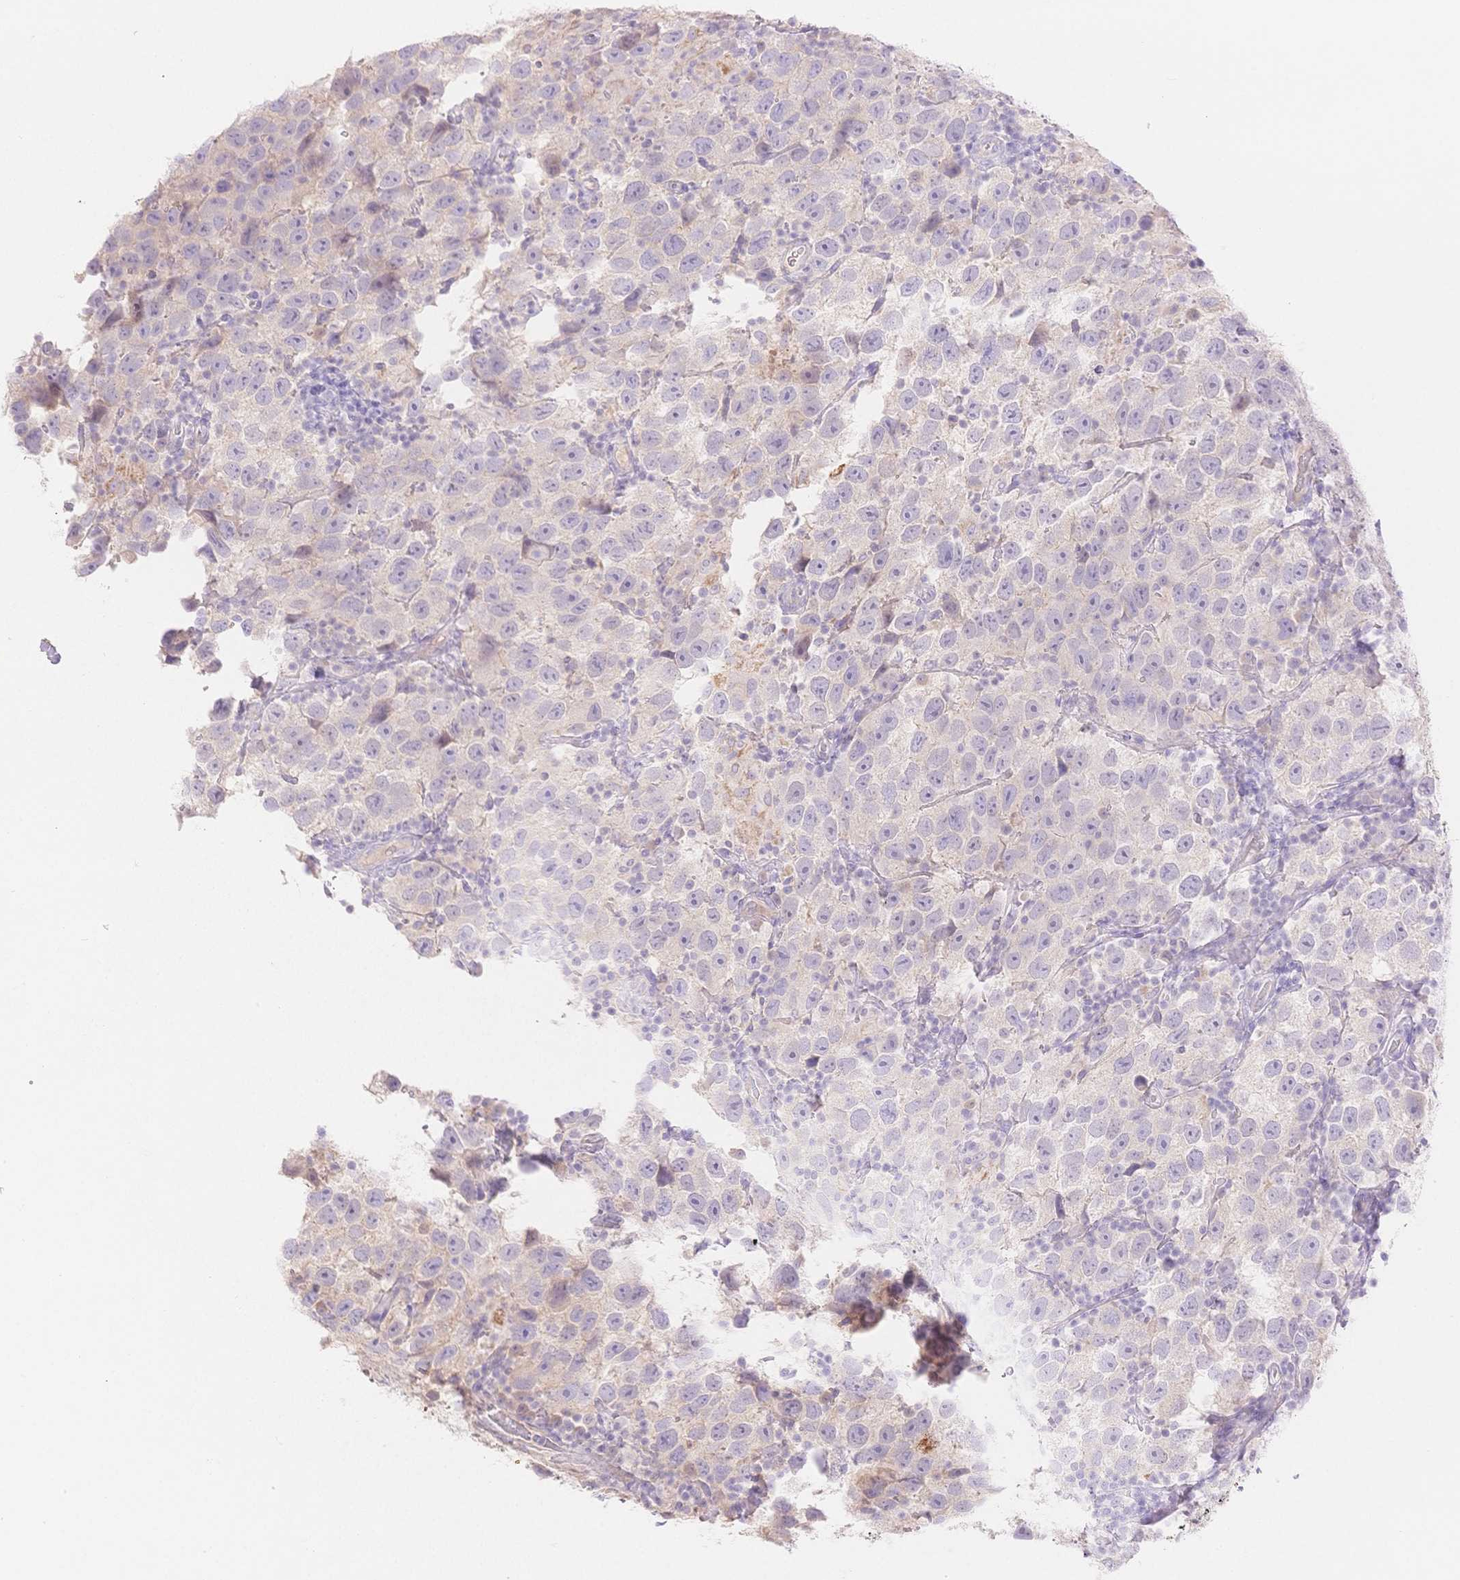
{"staining": {"intensity": "negative", "quantity": "none", "location": "none"}, "tissue": "testis cancer", "cell_type": "Tumor cells", "image_type": "cancer", "snomed": [{"axis": "morphology", "description": "Seminoma, NOS"}, {"axis": "topography", "description": "Testis"}], "caption": "Tumor cells are negative for brown protein staining in testis cancer.", "gene": "WDR54", "patient": {"sex": "male", "age": 26}}